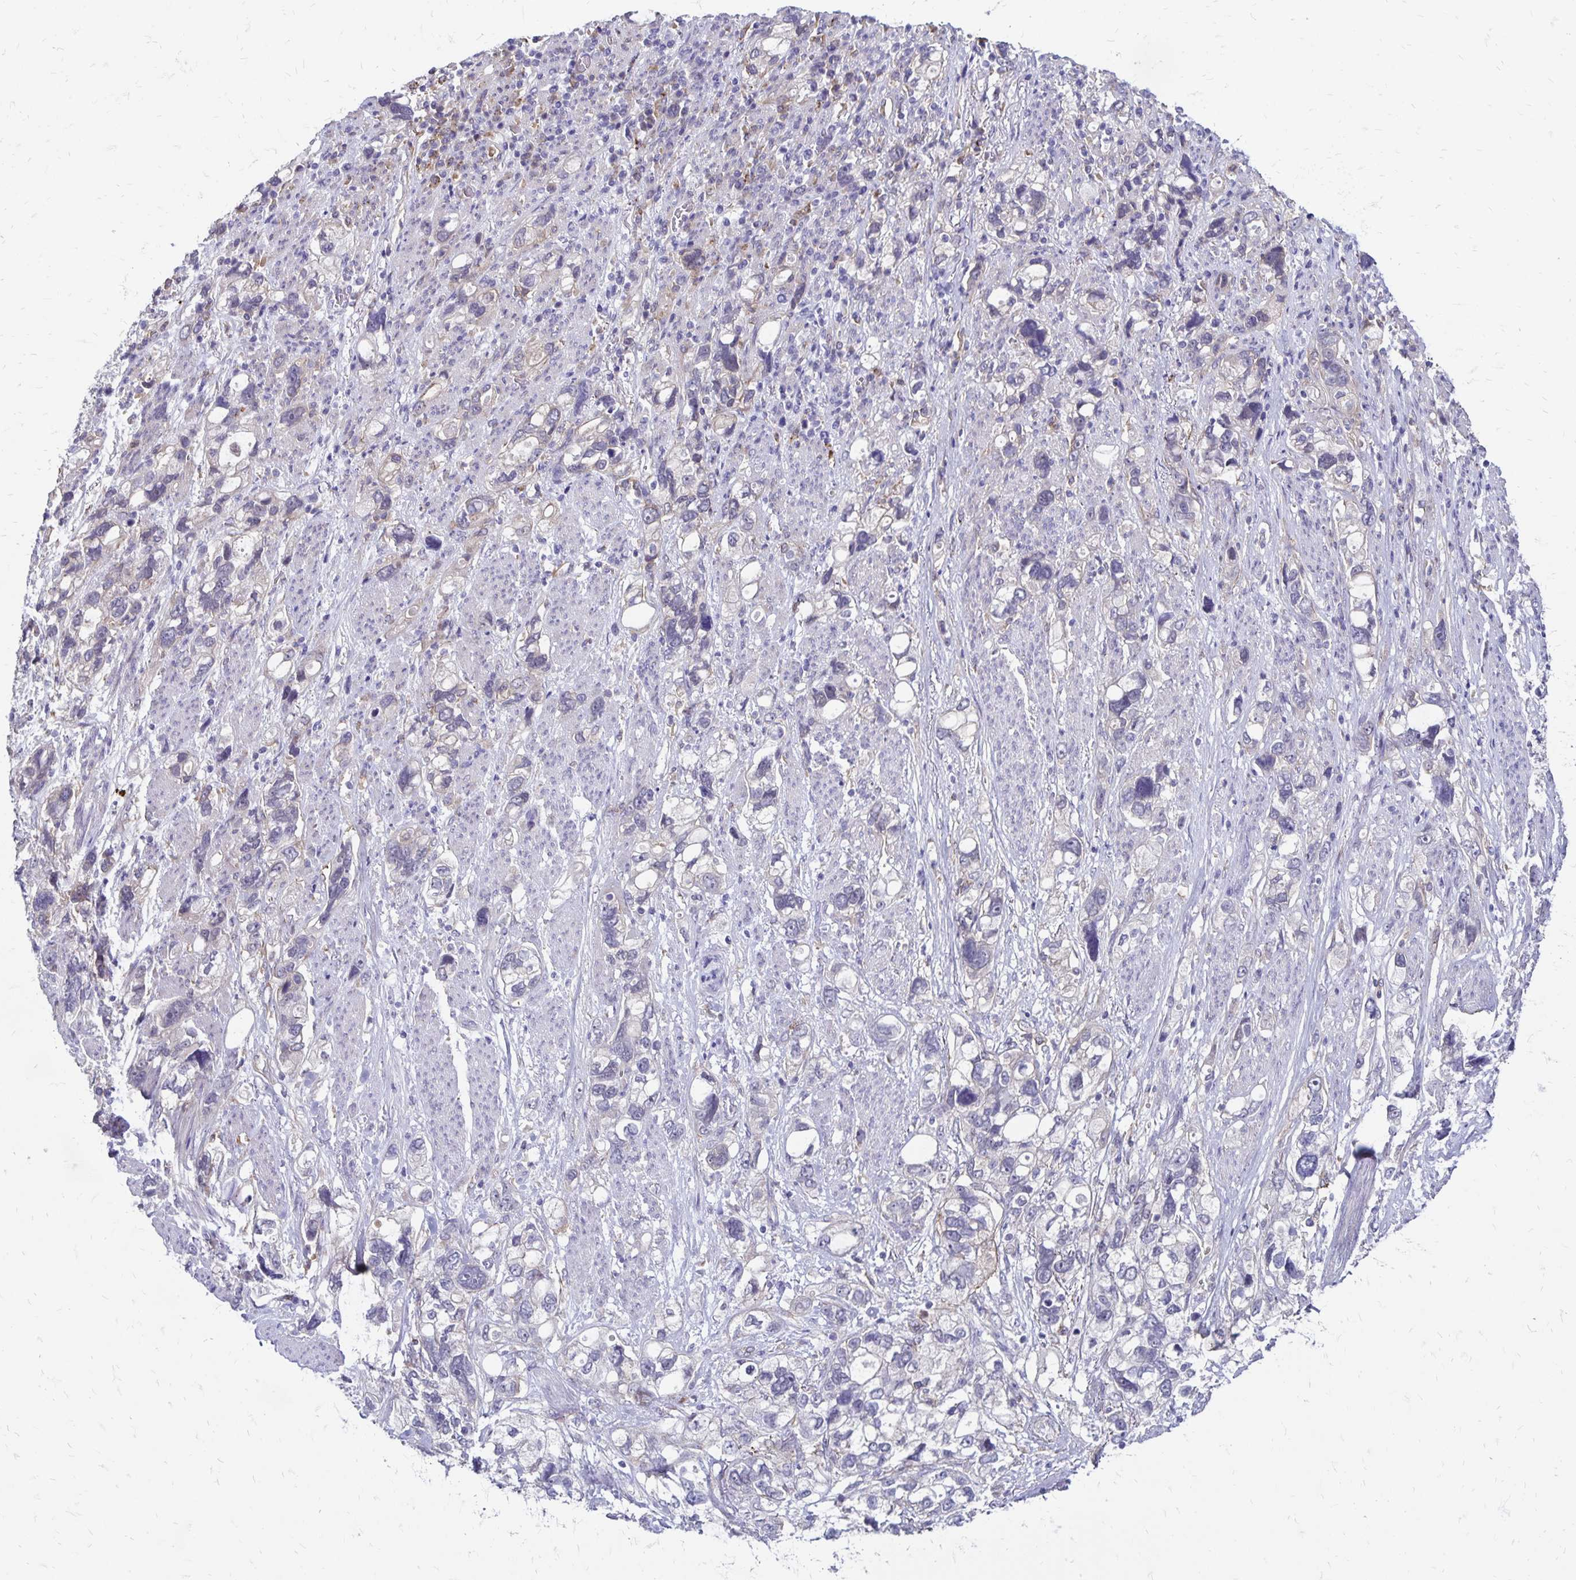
{"staining": {"intensity": "negative", "quantity": "none", "location": "none"}, "tissue": "stomach cancer", "cell_type": "Tumor cells", "image_type": "cancer", "snomed": [{"axis": "morphology", "description": "Adenocarcinoma, NOS"}, {"axis": "topography", "description": "Stomach, upper"}], "caption": "This histopathology image is of stomach adenocarcinoma stained with IHC to label a protein in brown with the nuclei are counter-stained blue. There is no positivity in tumor cells.", "gene": "TNS3", "patient": {"sex": "female", "age": 81}}